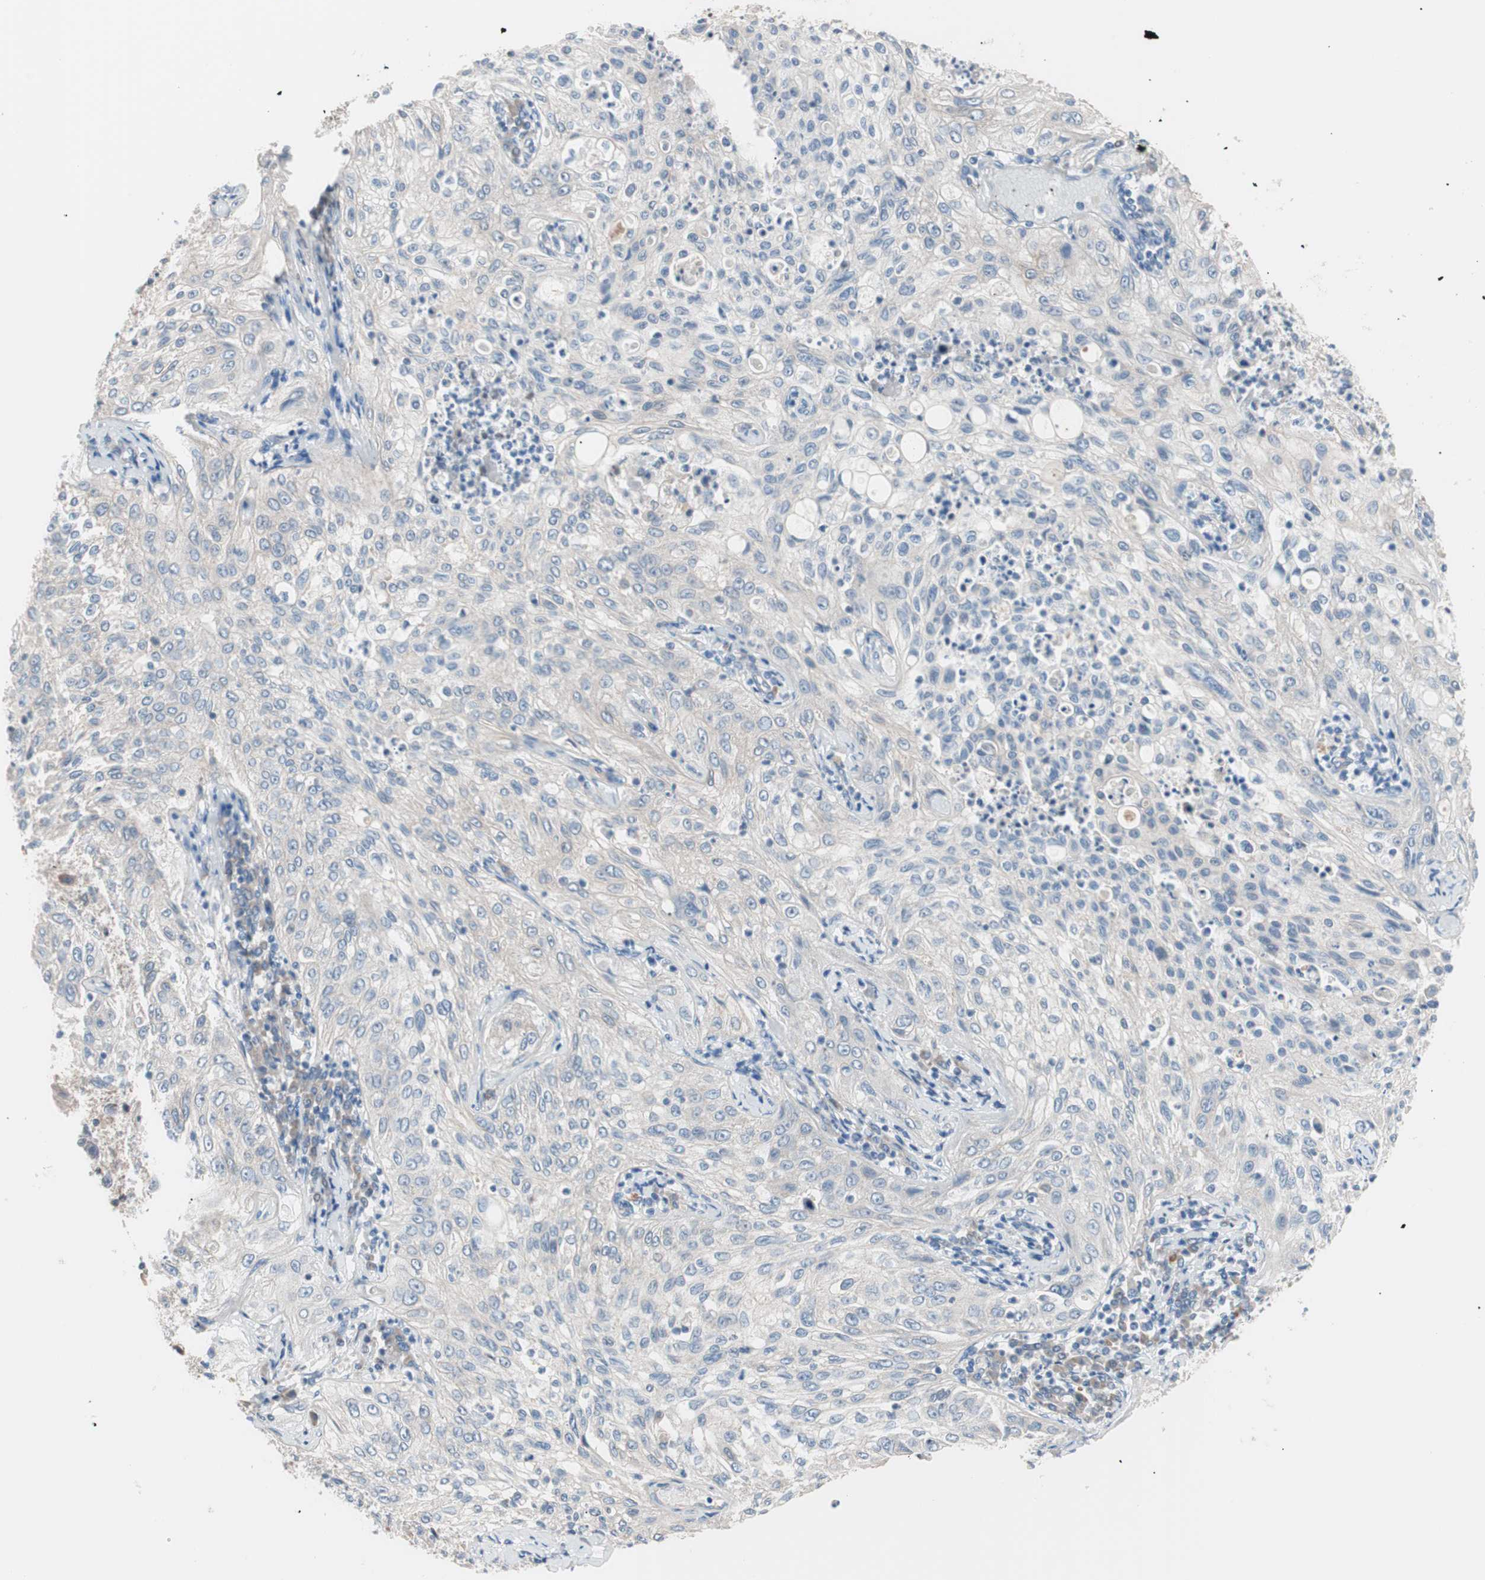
{"staining": {"intensity": "weak", "quantity": "25%-75%", "location": "cytoplasmic/membranous"}, "tissue": "lung cancer", "cell_type": "Tumor cells", "image_type": "cancer", "snomed": [{"axis": "morphology", "description": "Inflammation, NOS"}, {"axis": "morphology", "description": "Squamous cell carcinoma, NOS"}, {"axis": "topography", "description": "Lymph node"}, {"axis": "topography", "description": "Soft tissue"}, {"axis": "topography", "description": "Lung"}], "caption": "Tumor cells display low levels of weak cytoplasmic/membranous staining in about 25%-75% of cells in human lung cancer (squamous cell carcinoma).", "gene": "SMG1", "patient": {"sex": "male", "age": 66}}